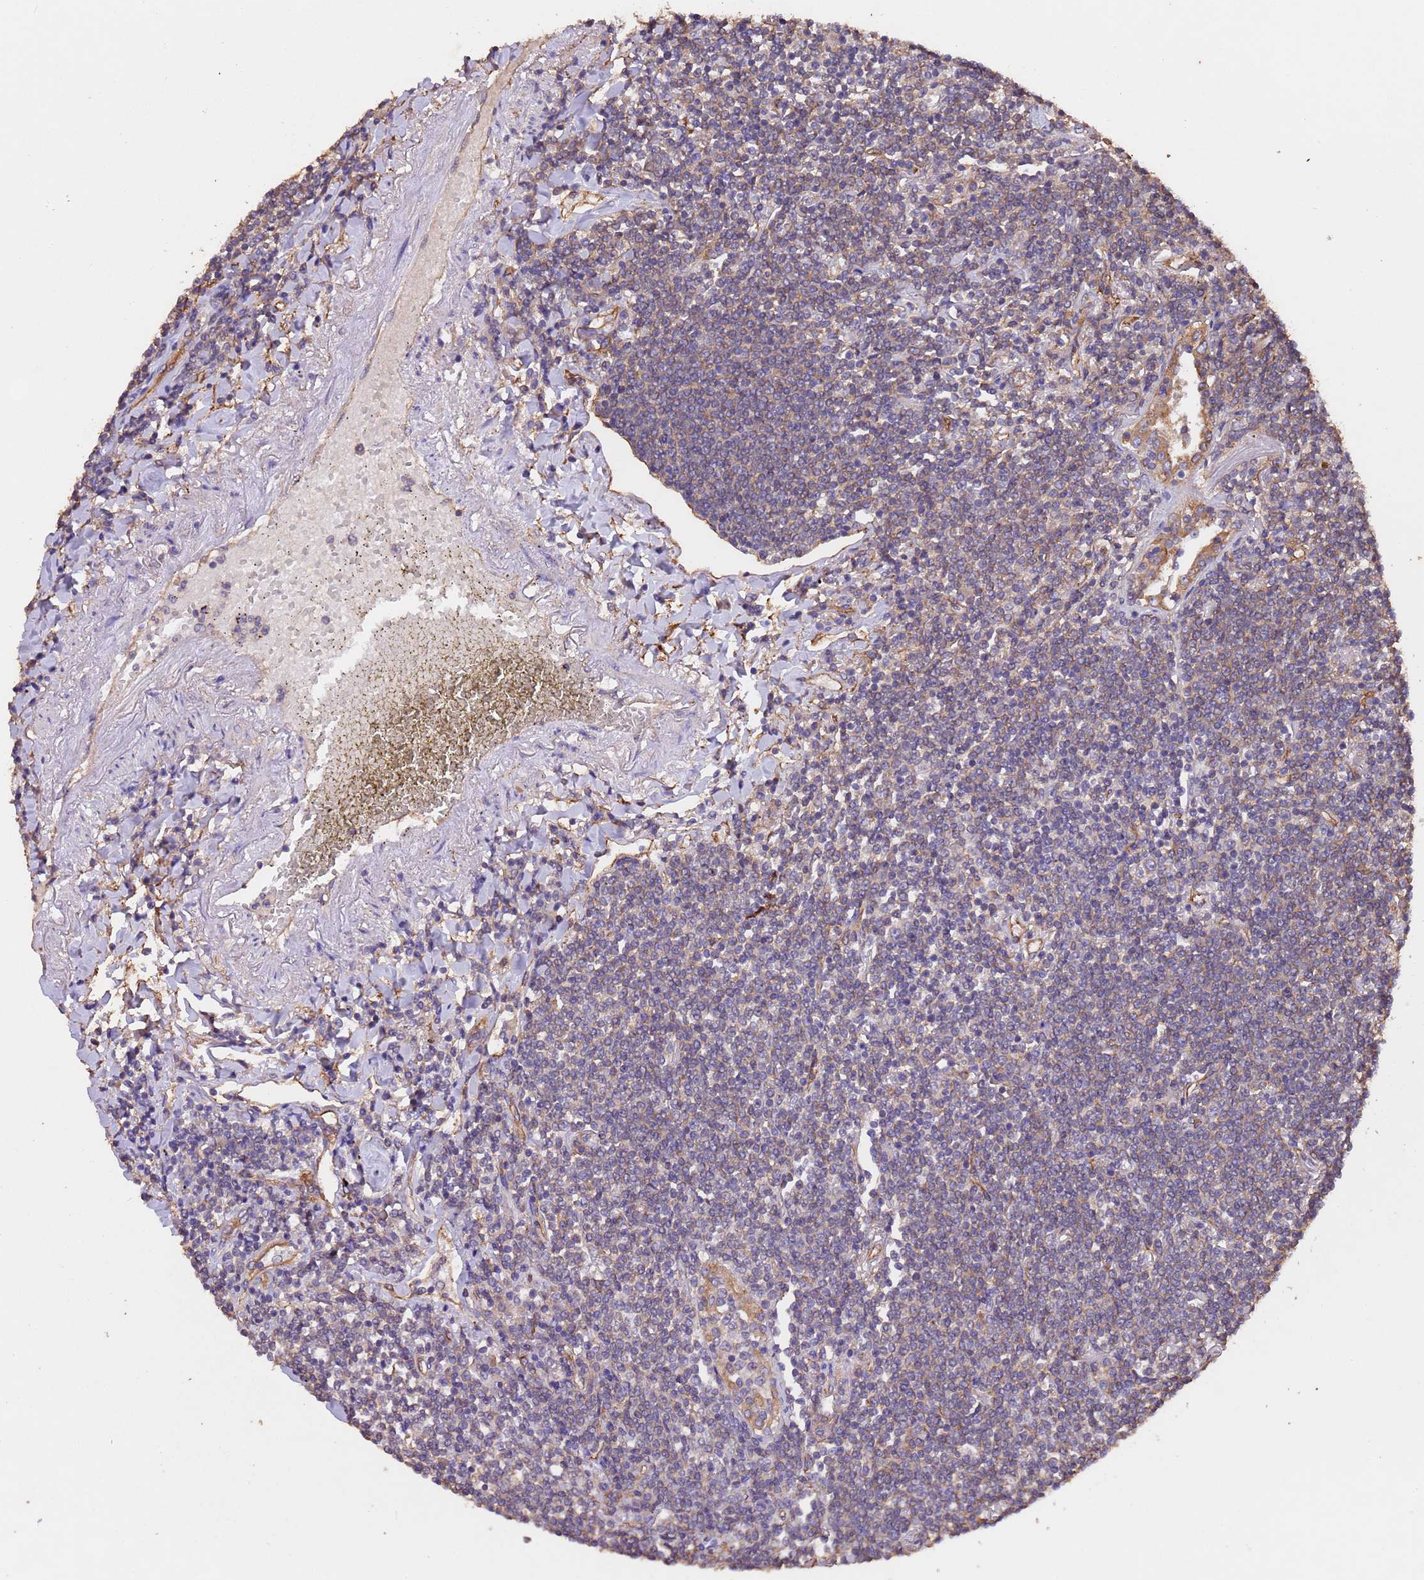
{"staining": {"intensity": "weak", "quantity": "<25%", "location": "cytoplasmic/membranous"}, "tissue": "lymphoma", "cell_type": "Tumor cells", "image_type": "cancer", "snomed": [{"axis": "morphology", "description": "Malignant lymphoma, non-Hodgkin's type, Low grade"}, {"axis": "topography", "description": "Lung"}], "caption": "Immunohistochemistry (IHC) histopathology image of lymphoma stained for a protein (brown), which demonstrates no staining in tumor cells.", "gene": "MTX3", "patient": {"sex": "female", "age": 71}}